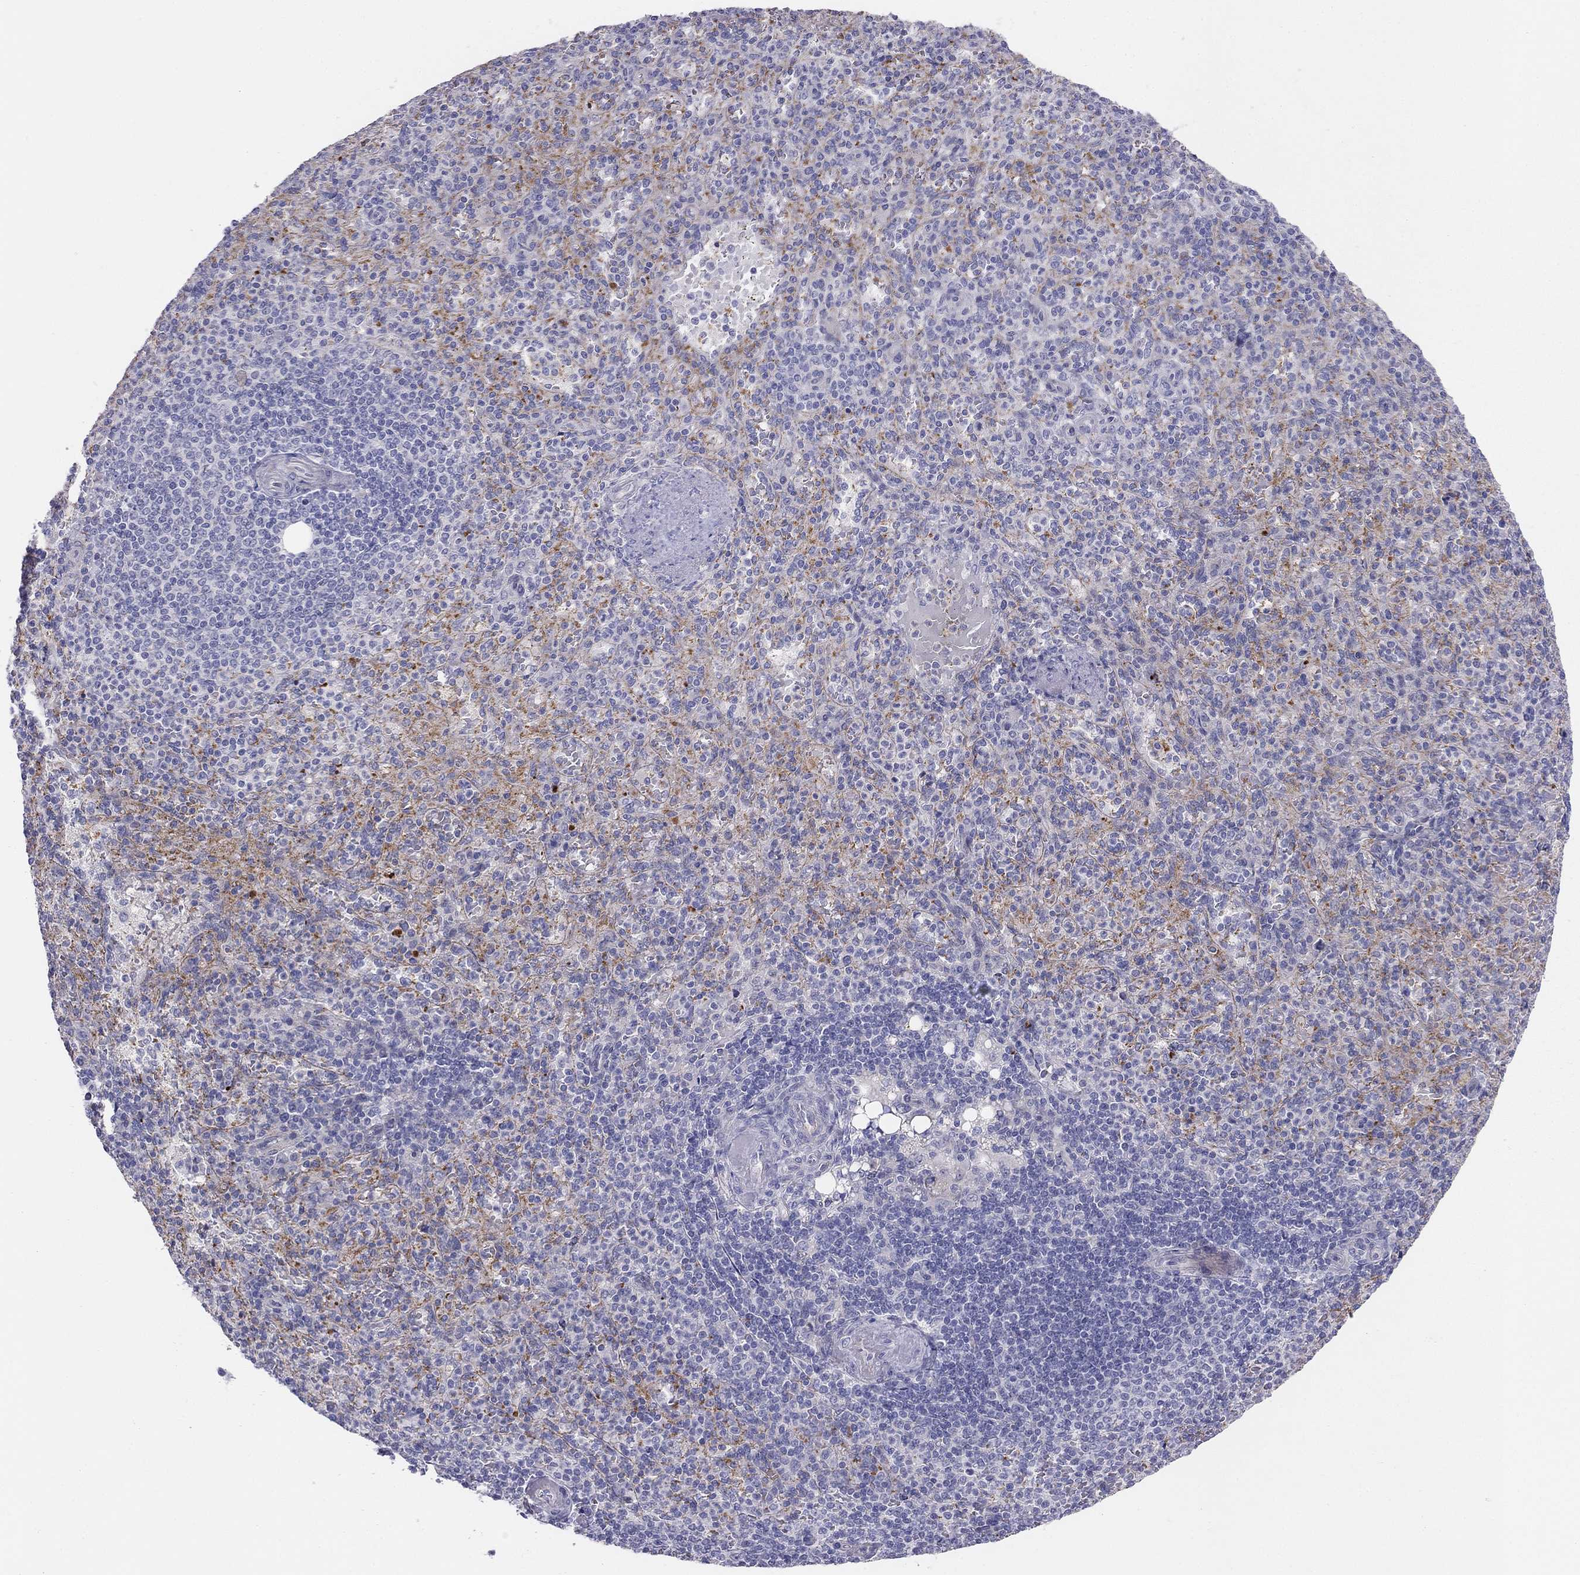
{"staining": {"intensity": "negative", "quantity": "none", "location": "none"}, "tissue": "spleen", "cell_type": "Cells in red pulp", "image_type": "normal", "snomed": [{"axis": "morphology", "description": "Normal tissue, NOS"}, {"axis": "topography", "description": "Spleen"}], "caption": "High power microscopy histopathology image of an immunohistochemistry (IHC) histopathology image of benign spleen, revealing no significant expression in cells in red pulp.", "gene": "MGAT4C", "patient": {"sex": "female", "age": 74}}